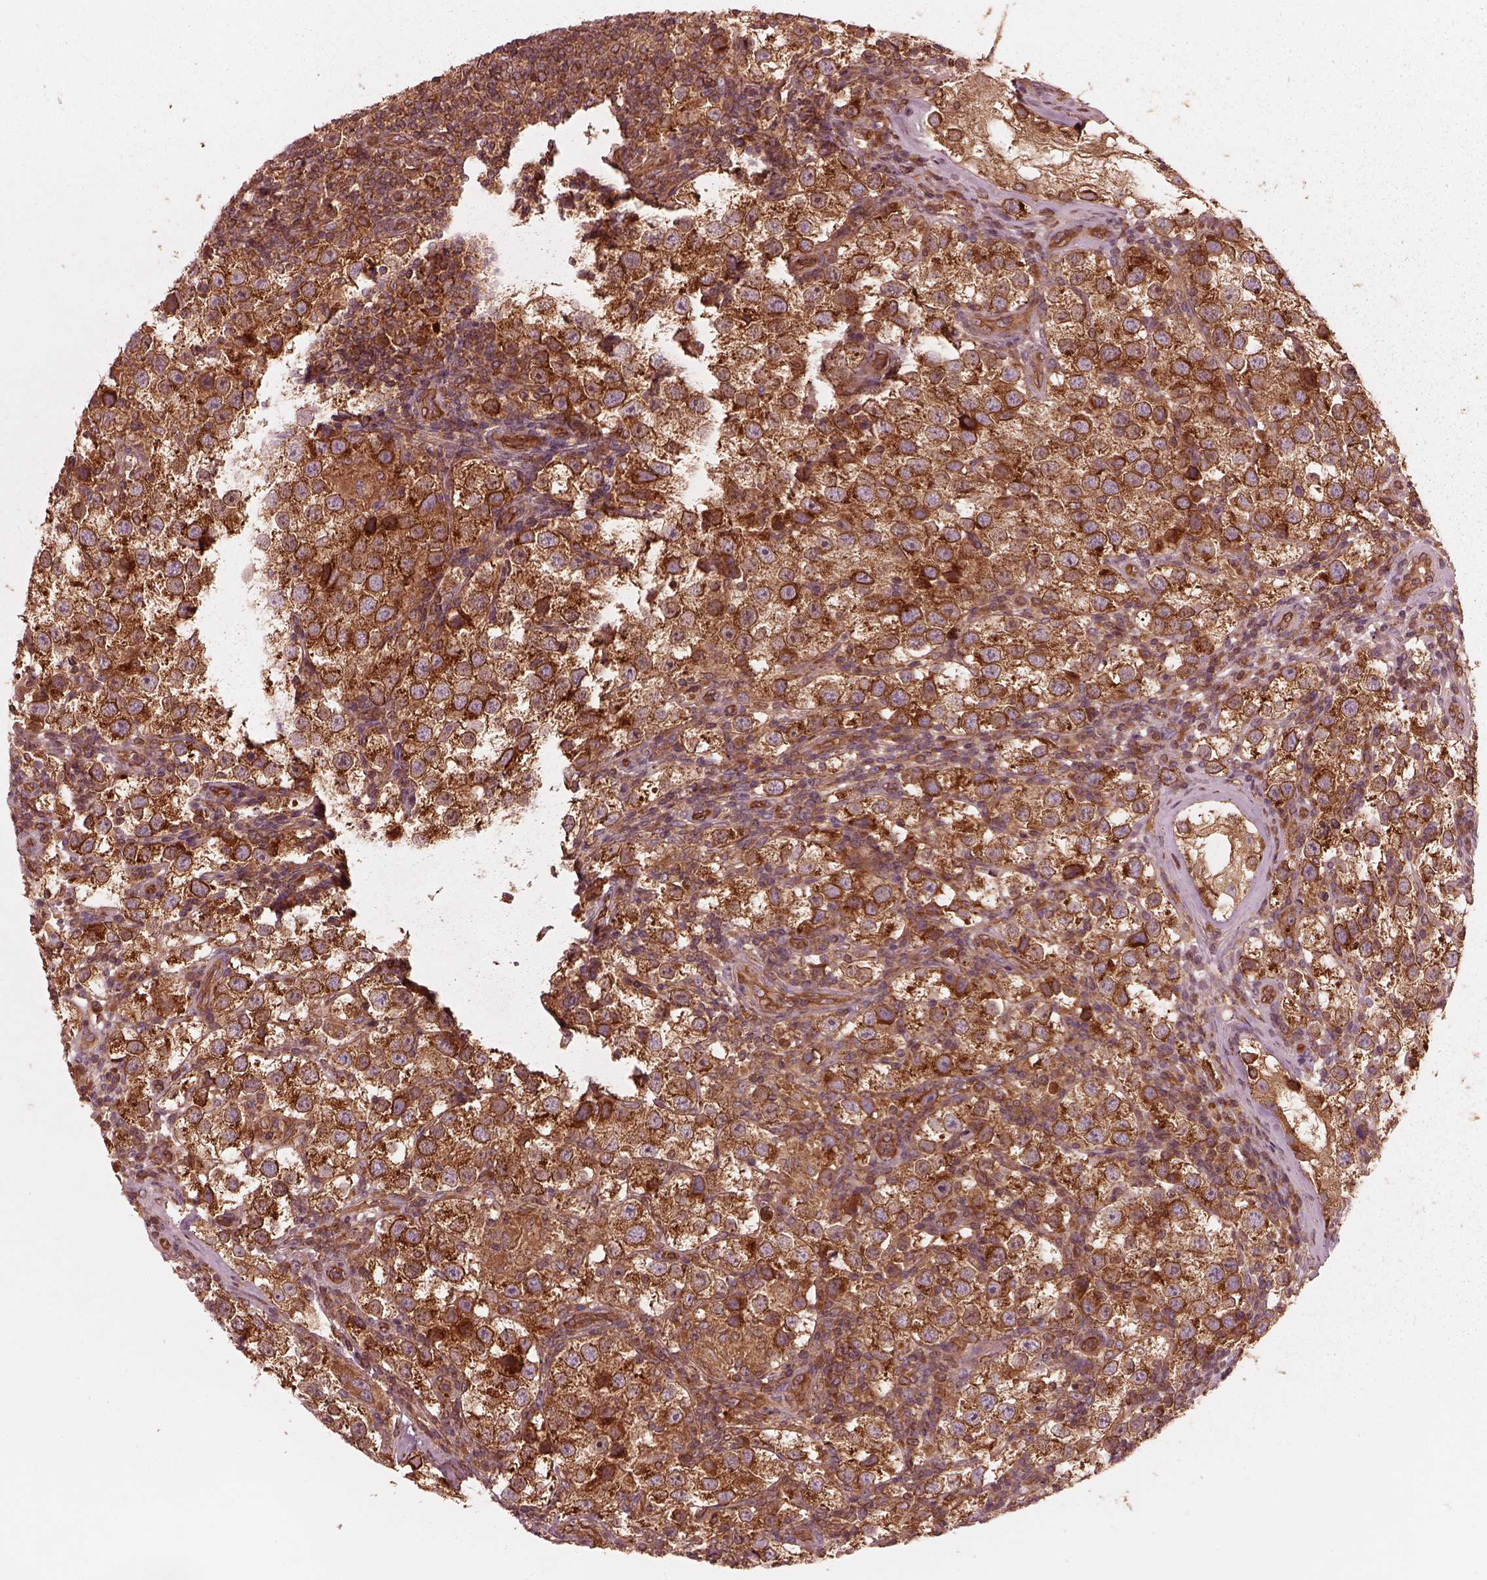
{"staining": {"intensity": "strong", "quantity": ">75%", "location": "cytoplasmic/membranous"}, "tissue": "testis cancer", "cell_type": "Tumor cells", "image_type": "cancer", "snomed": [{"axis": "morphology", "description": "Seminoma, NOS"}, {"axis": "topography", "description": "Testis"}], "caption": "IHC histopathology image of neoplastic tissue: testis cancer (seminoma) stained using immunohistochemistry (IHC) exhibits high levels of strong protein expression localized specifically in the cytoplasmic/membranous of tumor cells, appearing as a cytoplasmic/membranous brown color.", "gene": "PIK3R2", "patient": {"sex": "male", "age": 37}}